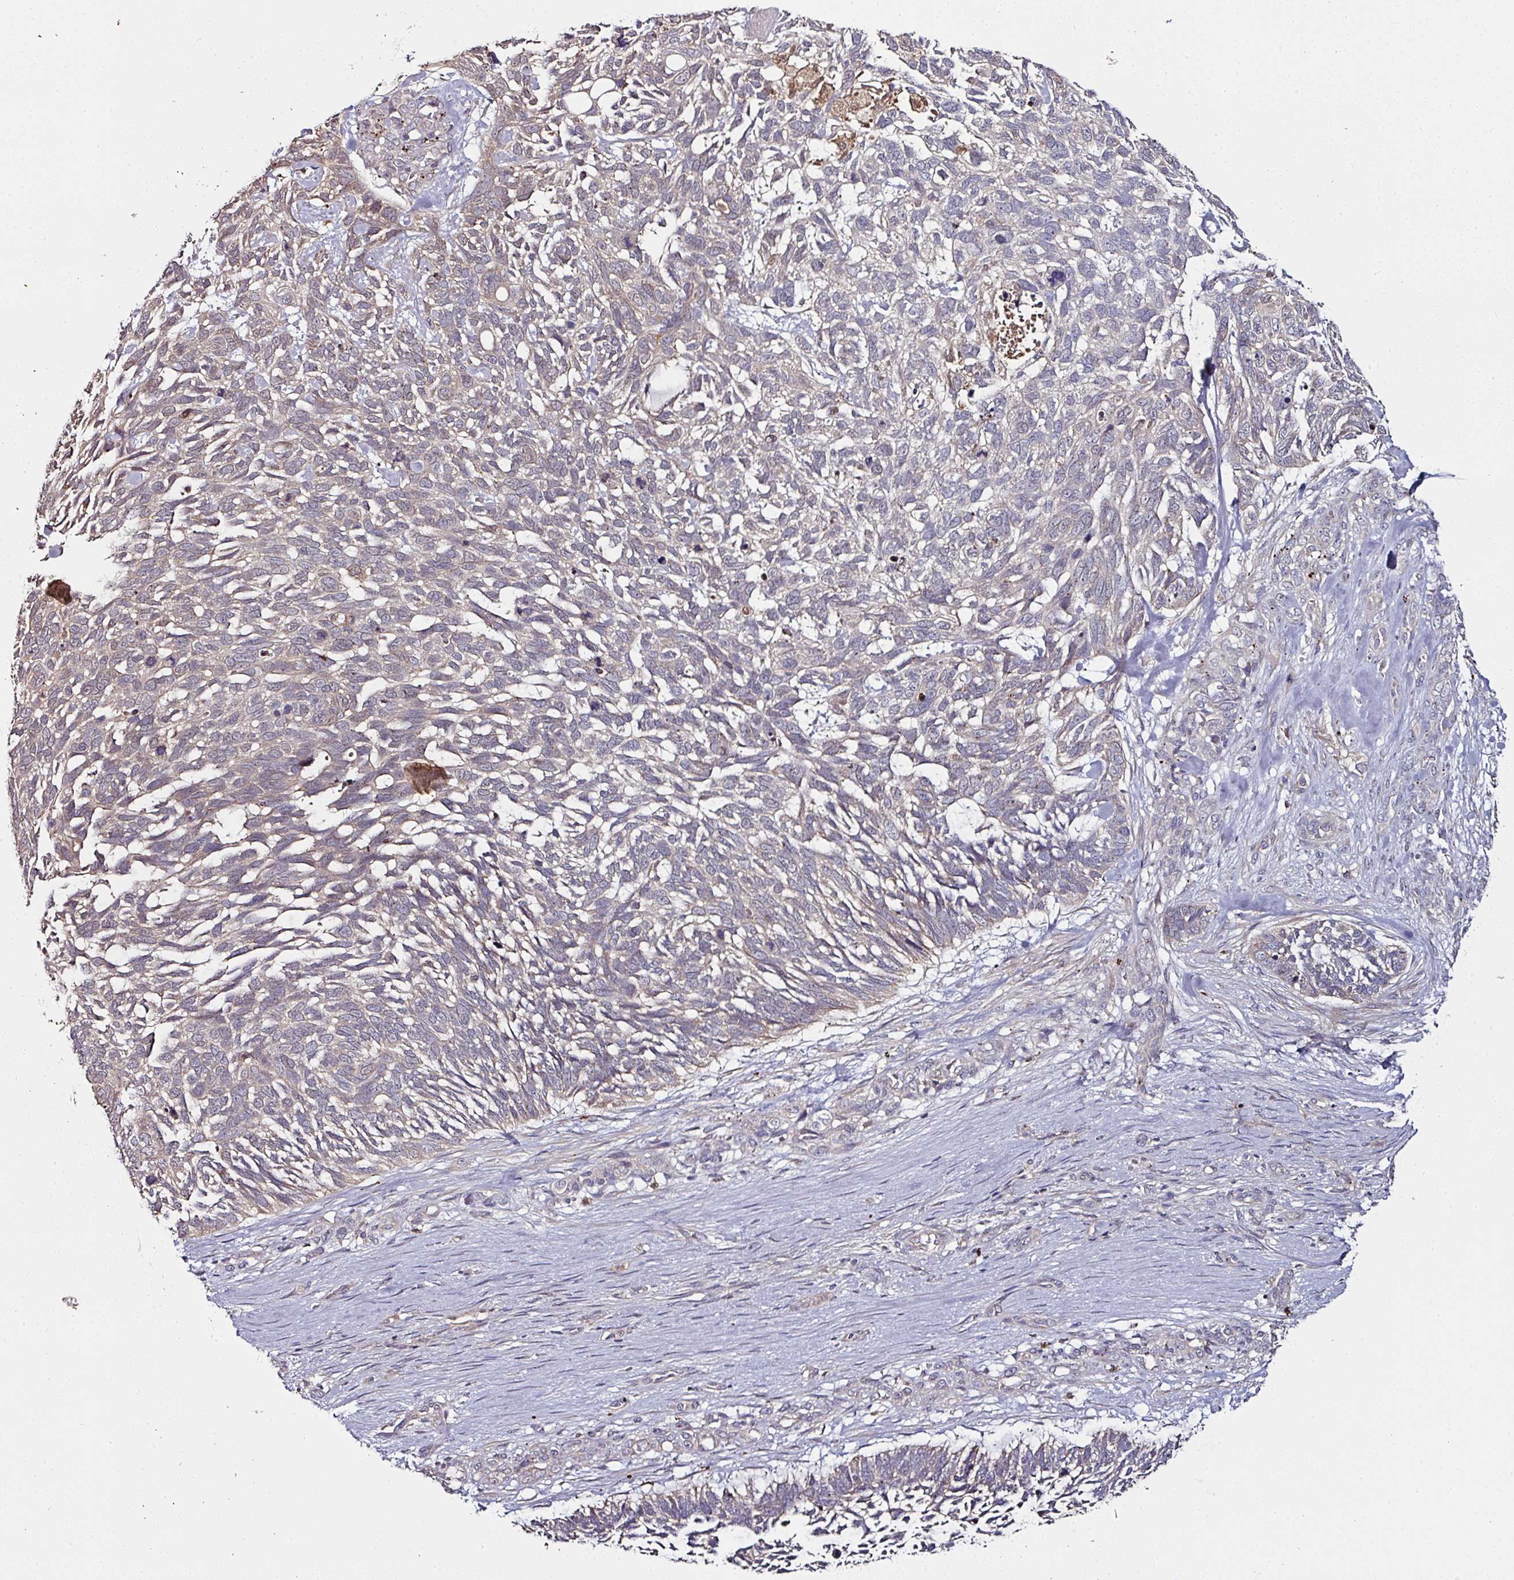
{"staining": {"intensity": "negative", "quantity": "none", "location": "none"}, "tissue": "skin cancer", "cell_type": "Tumor cells", "image_type": "cancer", "snomed": [{"axis": "morphology", "description": "Basal cell carcinoma"}, {"axis": "topography", "description": "Skin"}], "caption": "Immunohistochemistry (IHC) of human skin basal cell carcinoma displays no positivity in tumor cells.", "gene": "CTDSP2", "patient": {"sex": "male", "age": 88}}